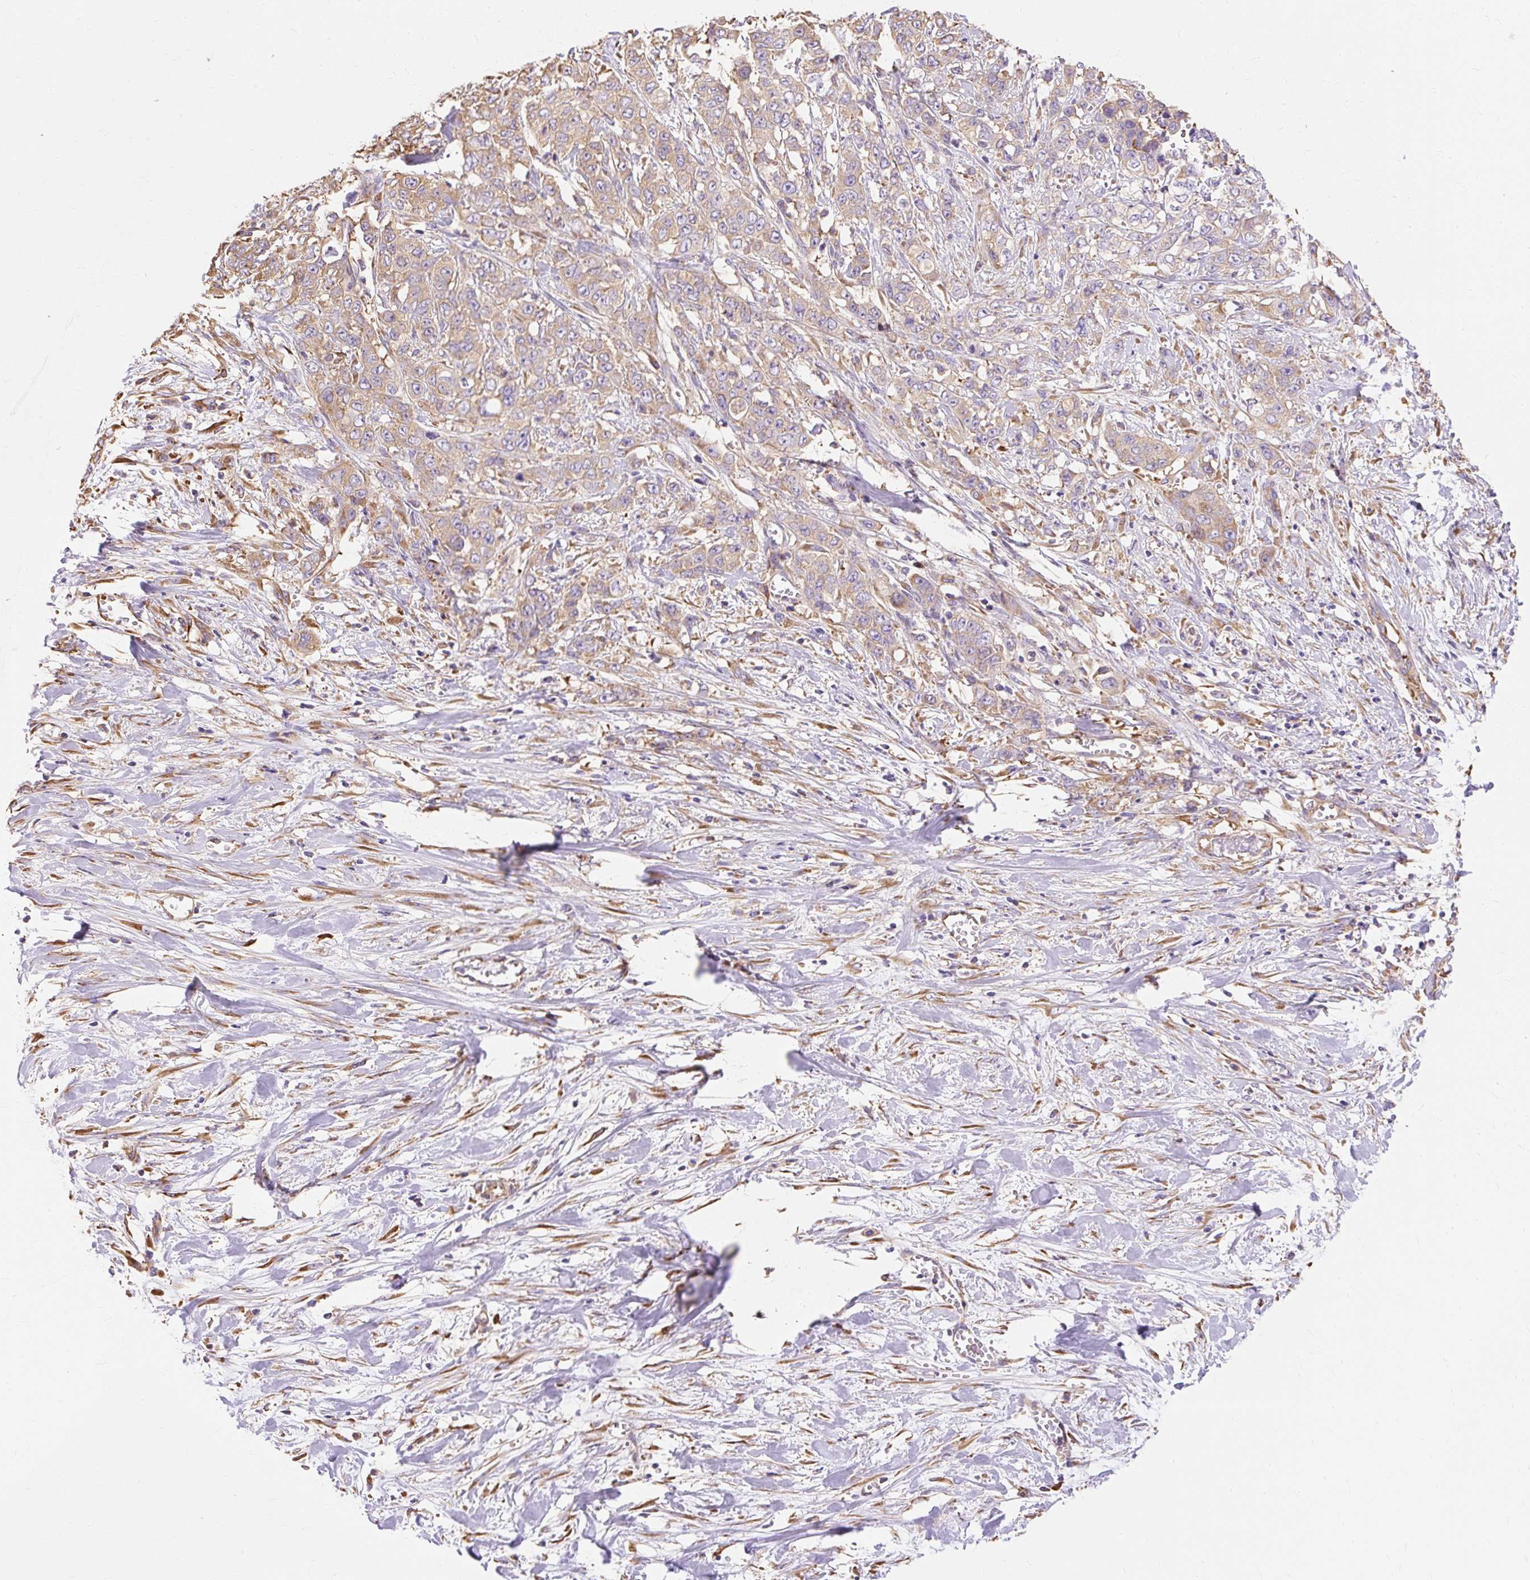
{"staining": {"intensity": "weak", "quantity": "25%-75%", "location": "cytoplasmic/membranous"}, "tissue": "stomach cancer", "cell_type": "Tumor cells", "image_type": "cancer", "snomed": [{"axis": "morphology", "description": "Adenocarcinoma, NOS"}, {"axis": "topography", "description": "Stomach, upper"}], "caption": "Immunohistochemical staining of human stomach cancer (adenocarcinoma) shows low levels of weak cytoplasmic/membranous expression in about 25%-75% of tumor cells. (Stains: DAB in brown, nuclei in blue, Microscopy: brightfield microscopy at high magnification).", "gene": "RPS17", "patient": {"sex": "male", "age": 62}}